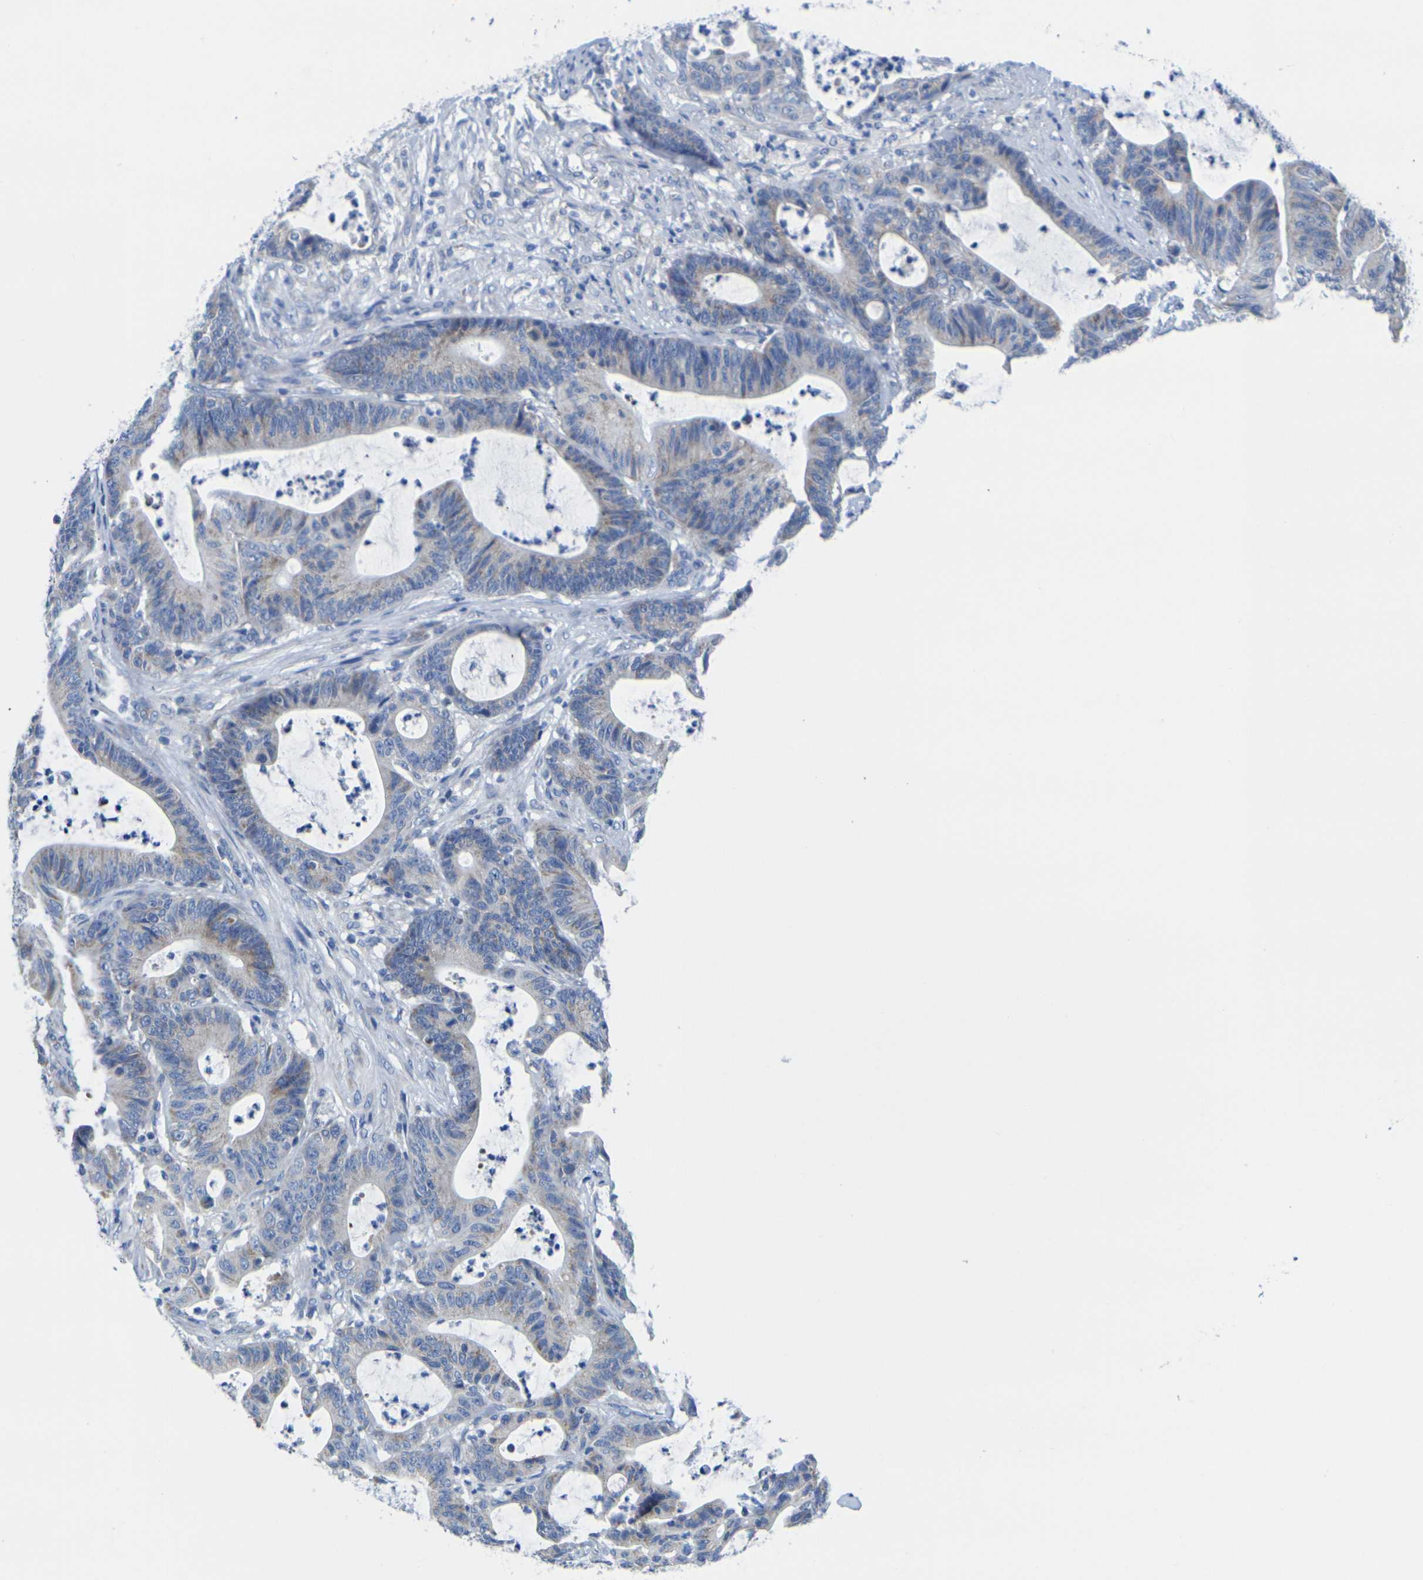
{"staining": {"intensity": "negative", "quantity": "none", "location": "none"}, "tissue": "colorectal cancer", "cell_type": "Tumor cells", "image_type": "cancer", "snomed": [{"axis": "morphology", "description": "Adenocarcinoma, NOS"}, {"axis": "topography", "description": "Colon"}], "caption": "A histopathology image of colorectal cancer (adenocarcinoma) stained for a protein shows no brown staining in tumor cells.", "gene": "TMEM204", "patient": {"sex": "female", "age": 84}}